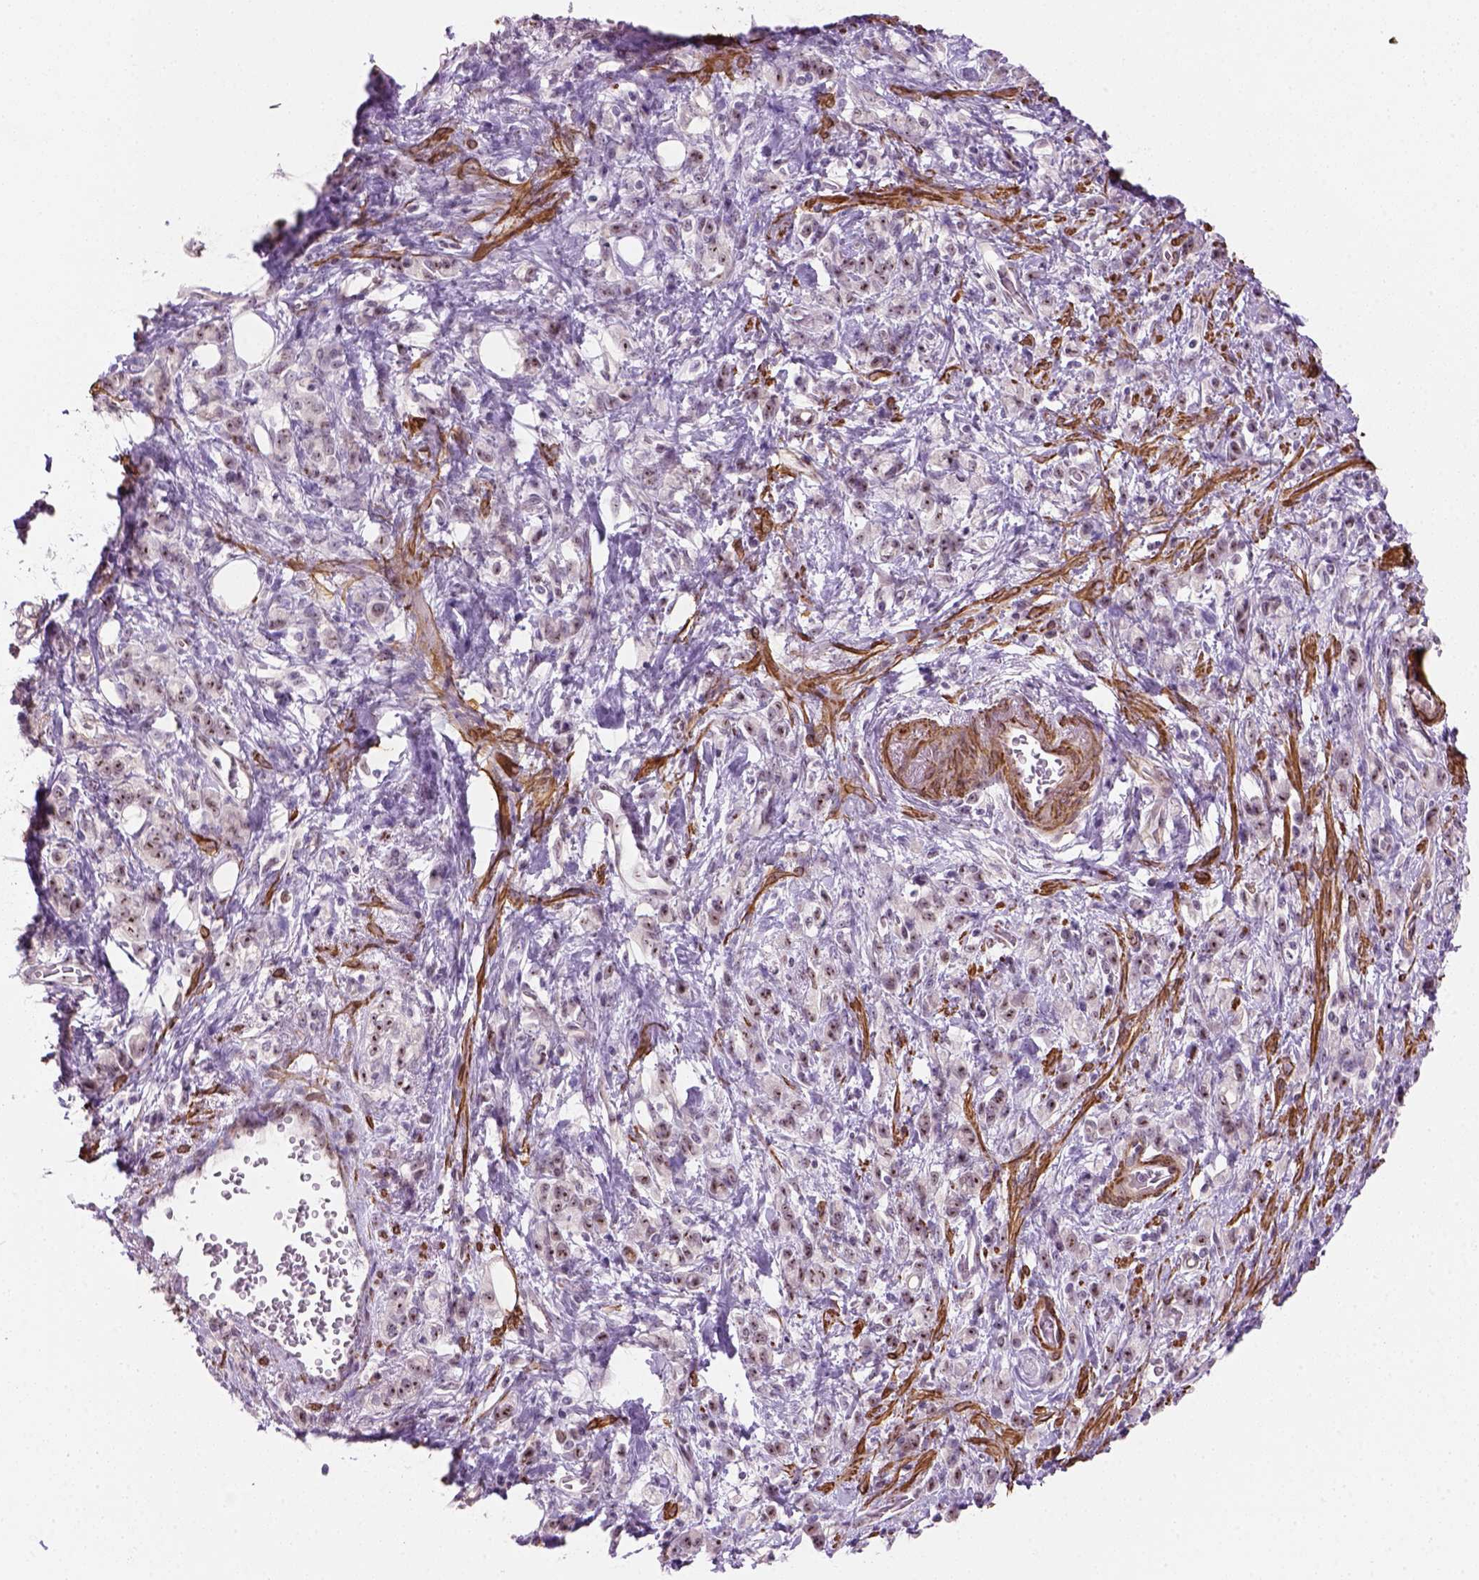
{"staining": {"intensity": "moderate", "quantity": ">75%", "location": "nuclear"}, "tissue": "stomach cancer", "cell_type": "Tumor cells", "image_type": "cancer", "snomed": [{"axis": "morphology", "description": "Adenocarcinoma, NOS"}, {"axis": "topography", "description": "Stomach"}], "caption": "IHC (DAB) staining of human stomach adenocarcinoma shows moderate nuclear protein positivity in approximately >75% of tumor cells.", "gene": "RRS1", "patient": {"sex": "male", "age": 77}}